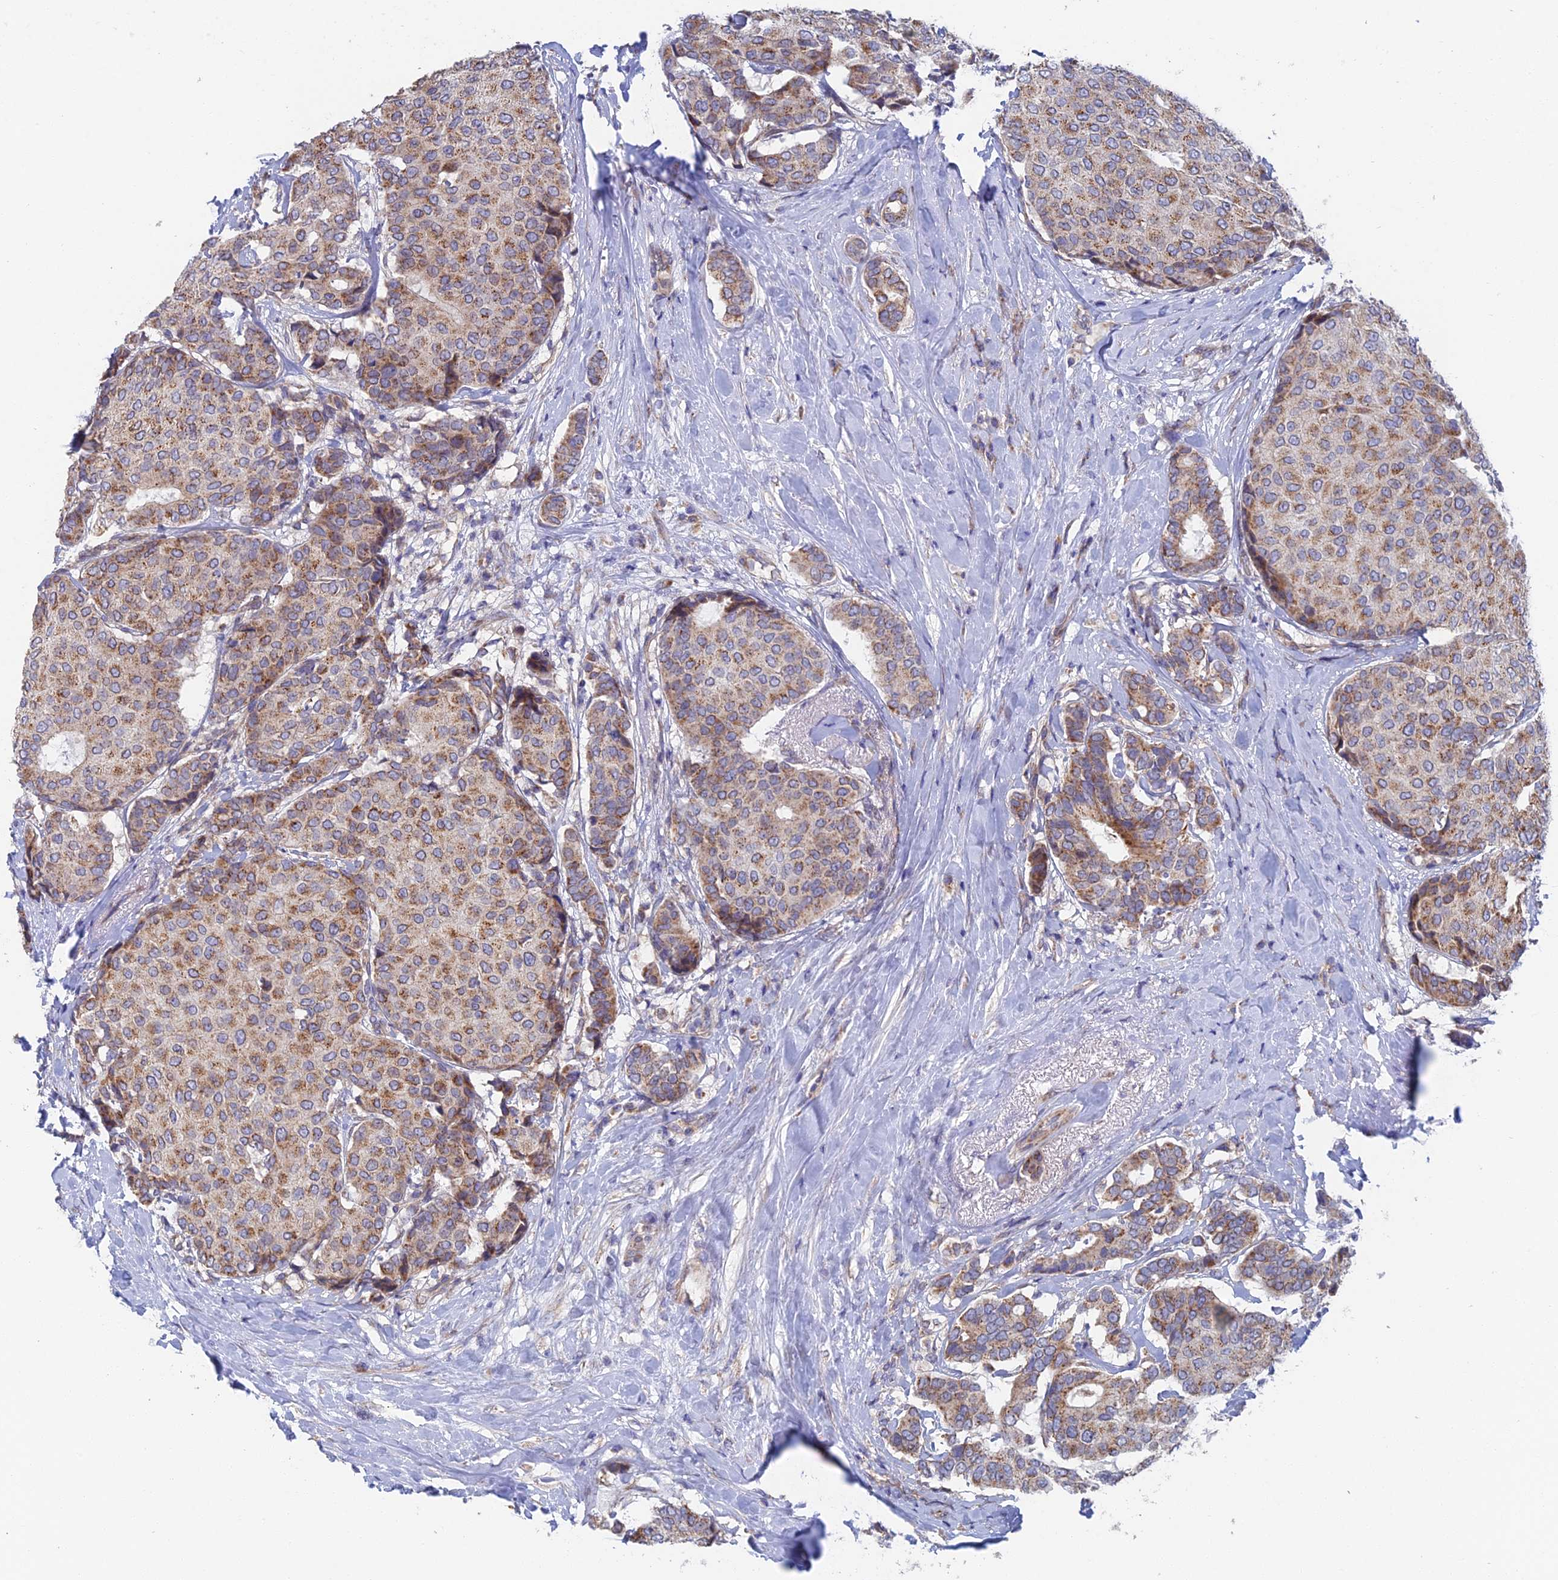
{"staining": {"intensity": "moderate", "quantity": ">75%", "location": "cytoplasmic/membranous"}, "tissue": "breast cancer", "cell_type": "Tumor cells", "image_type": "cancer", "snomed": [{"axis": "morphology", "description": "Duct carcinoma"}, {"axis": "topography", "description": "Breast"}], "caption": "High-power microscopy captured an immunohistochemistry (IHC) micrograph of breast cancer (invasive ductal carcinoma), revealing moderate cytoplasmic/membranous expression in approximately >75% of tumor cells. Using DAB (3,3'-diaminobenzidine) (brown) and hematoxylin (blue) stains, captured at high magnification using brightfield microscopy.", "gene": "ECSIT", "patient": {"sex": "female", "age": 75}}